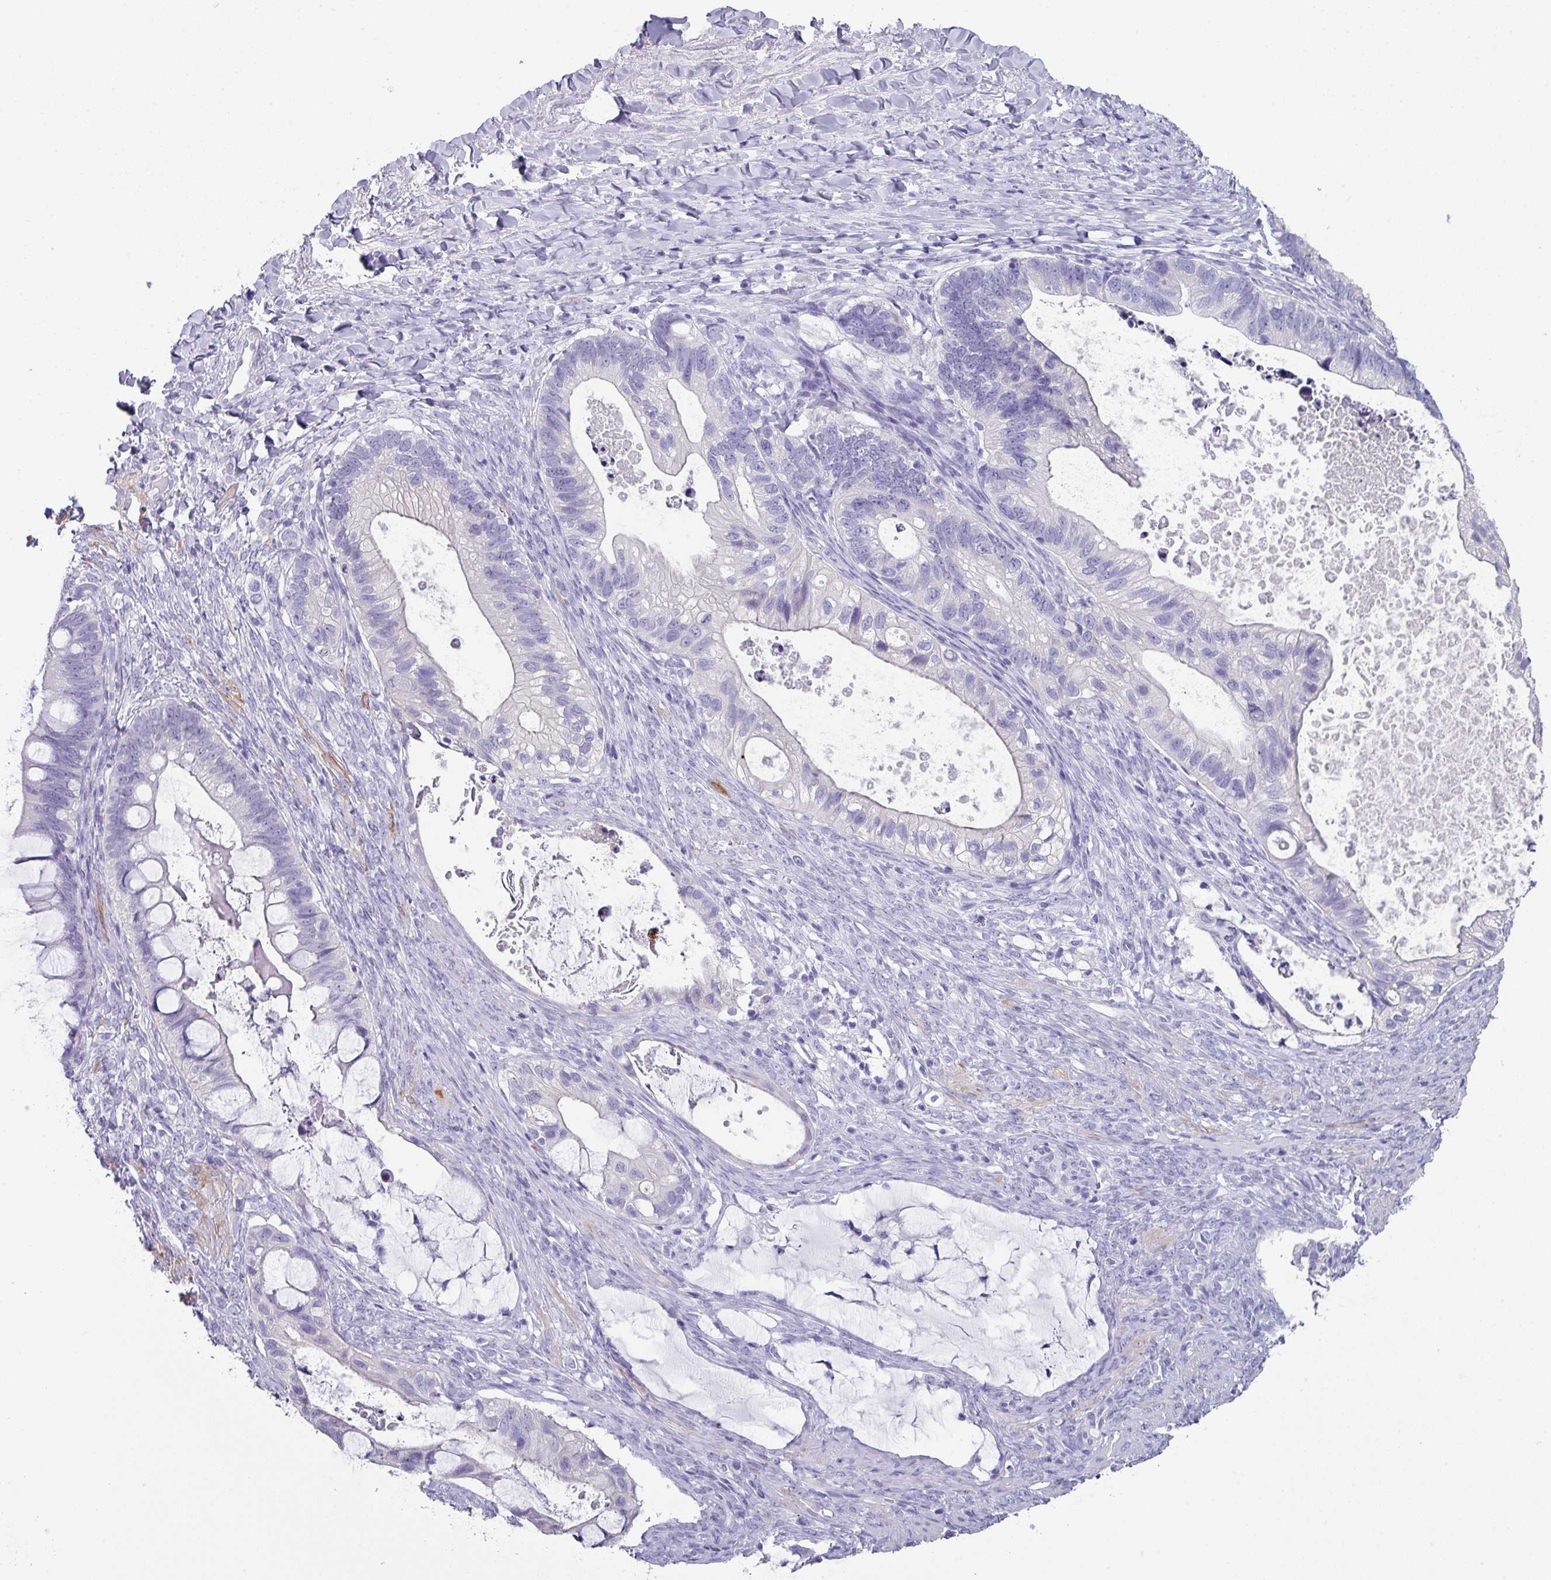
{"staining": {"intensity": "negative", "quantity": "none", "location": "none"}, "tissue": "ovarian cancer", "cell_type": "Tumor cells", "image_type": "cancer", "snomed": [{"axis": "morphology", "description": "Cystadenocarcinoma, mucinous, NOS"}, {"axis": "topography", "description": "Ovary"}], "caption": "Tumor cells show no significant protein expression in ovarian mucinous cystadenocarcinoma.", "gene": "PEX10", "patient": {"sex": "female", "age": 61}}